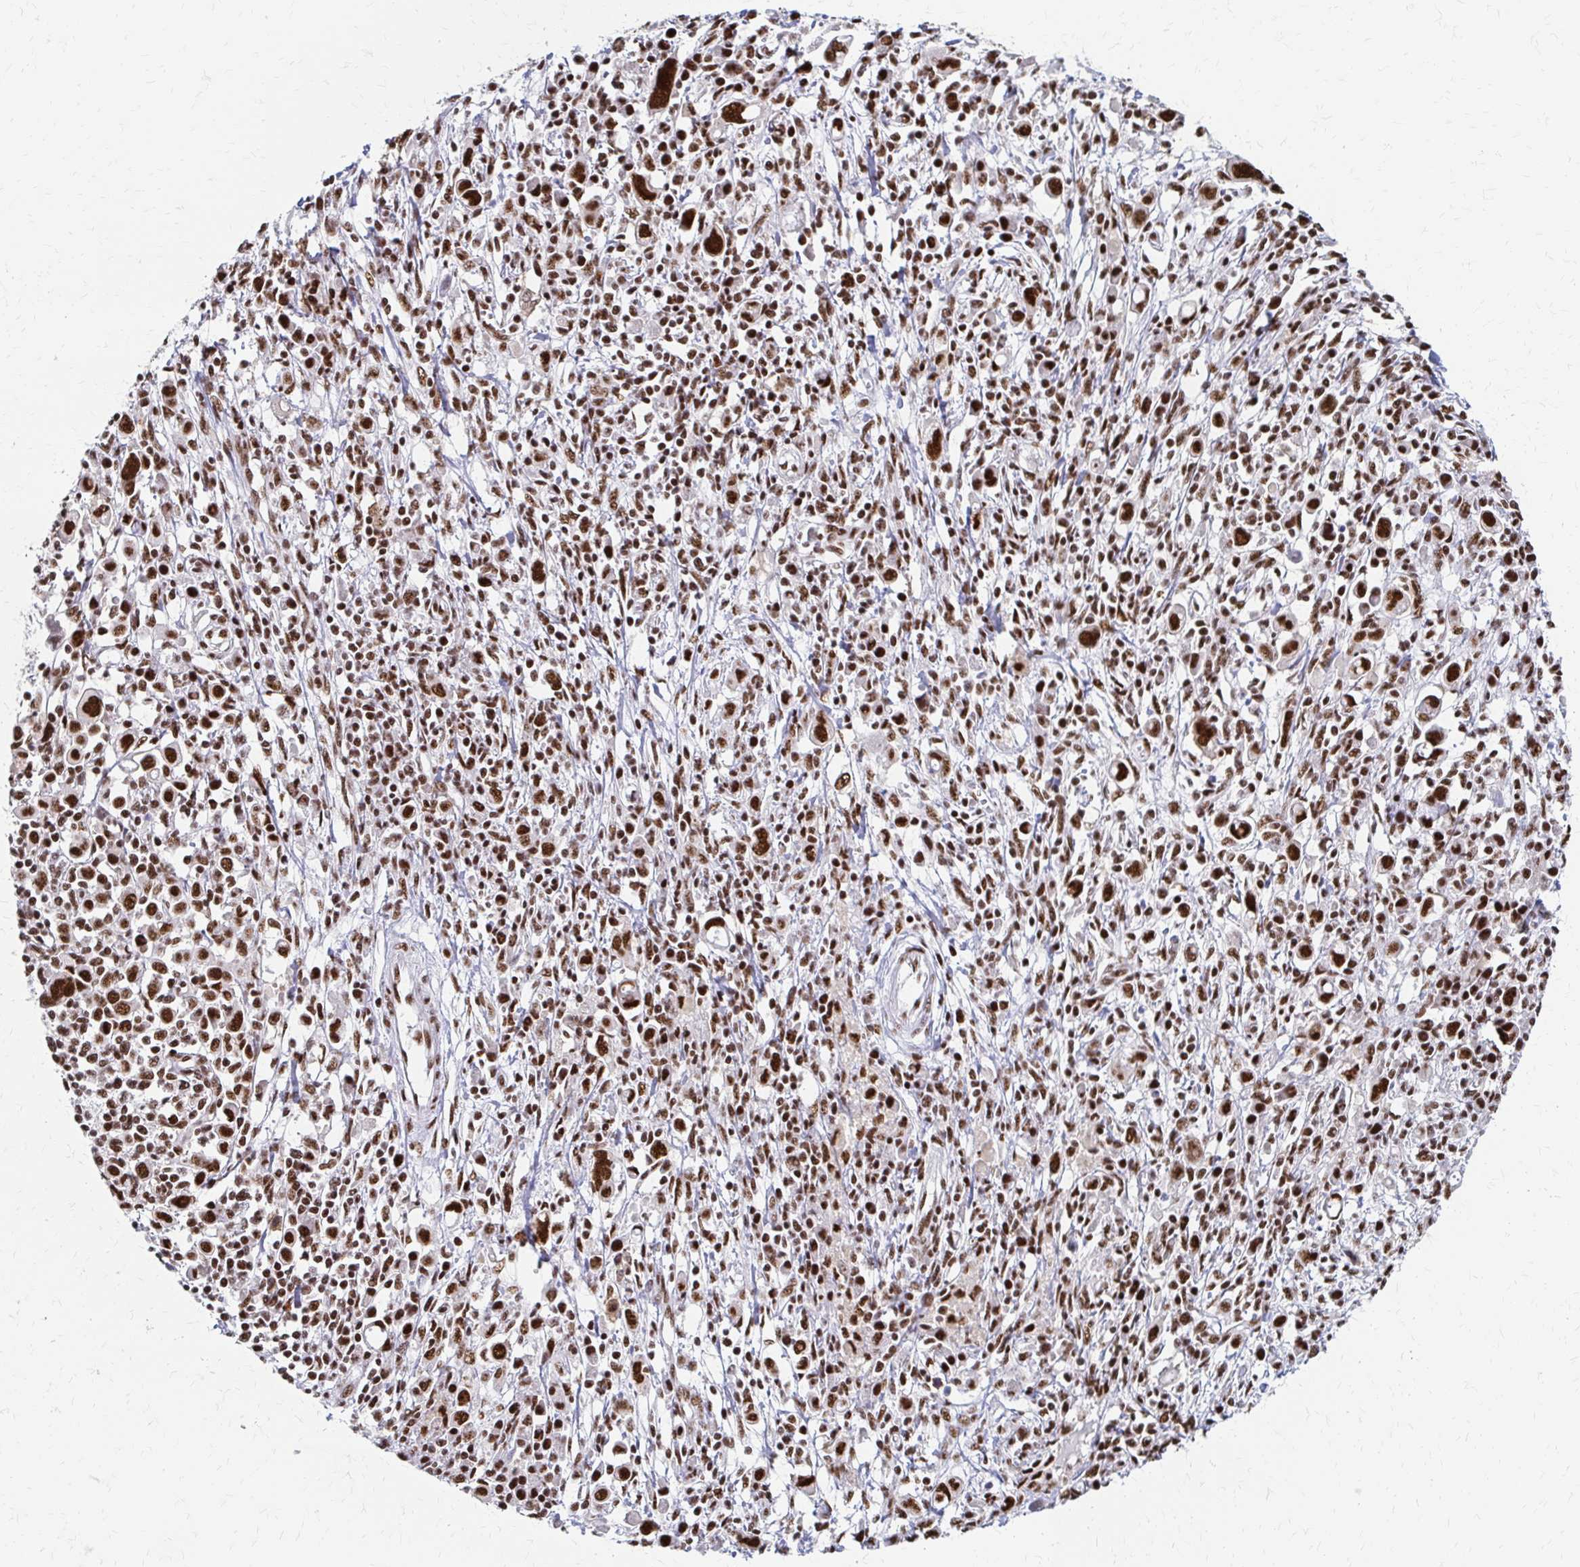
{"staining": {"intensity": "strong", "quantity": ">75%", "location": "nuclear"}, "tissue": "stomach cancer", "cell_type": "Tumor cells", "image_type": "cancer", "snomed": [{"axis": "morphology", "description": "Adenocarcinoma, NOS"}, {"axis": "topography", "description": "Stomach, upper"}], "caption": "Strong nuclear positivity is present in about >75% of tumor cells in stomach cancer.", "gene": "CNKSR3", "patient": {"sex": "male", "age": 75}}